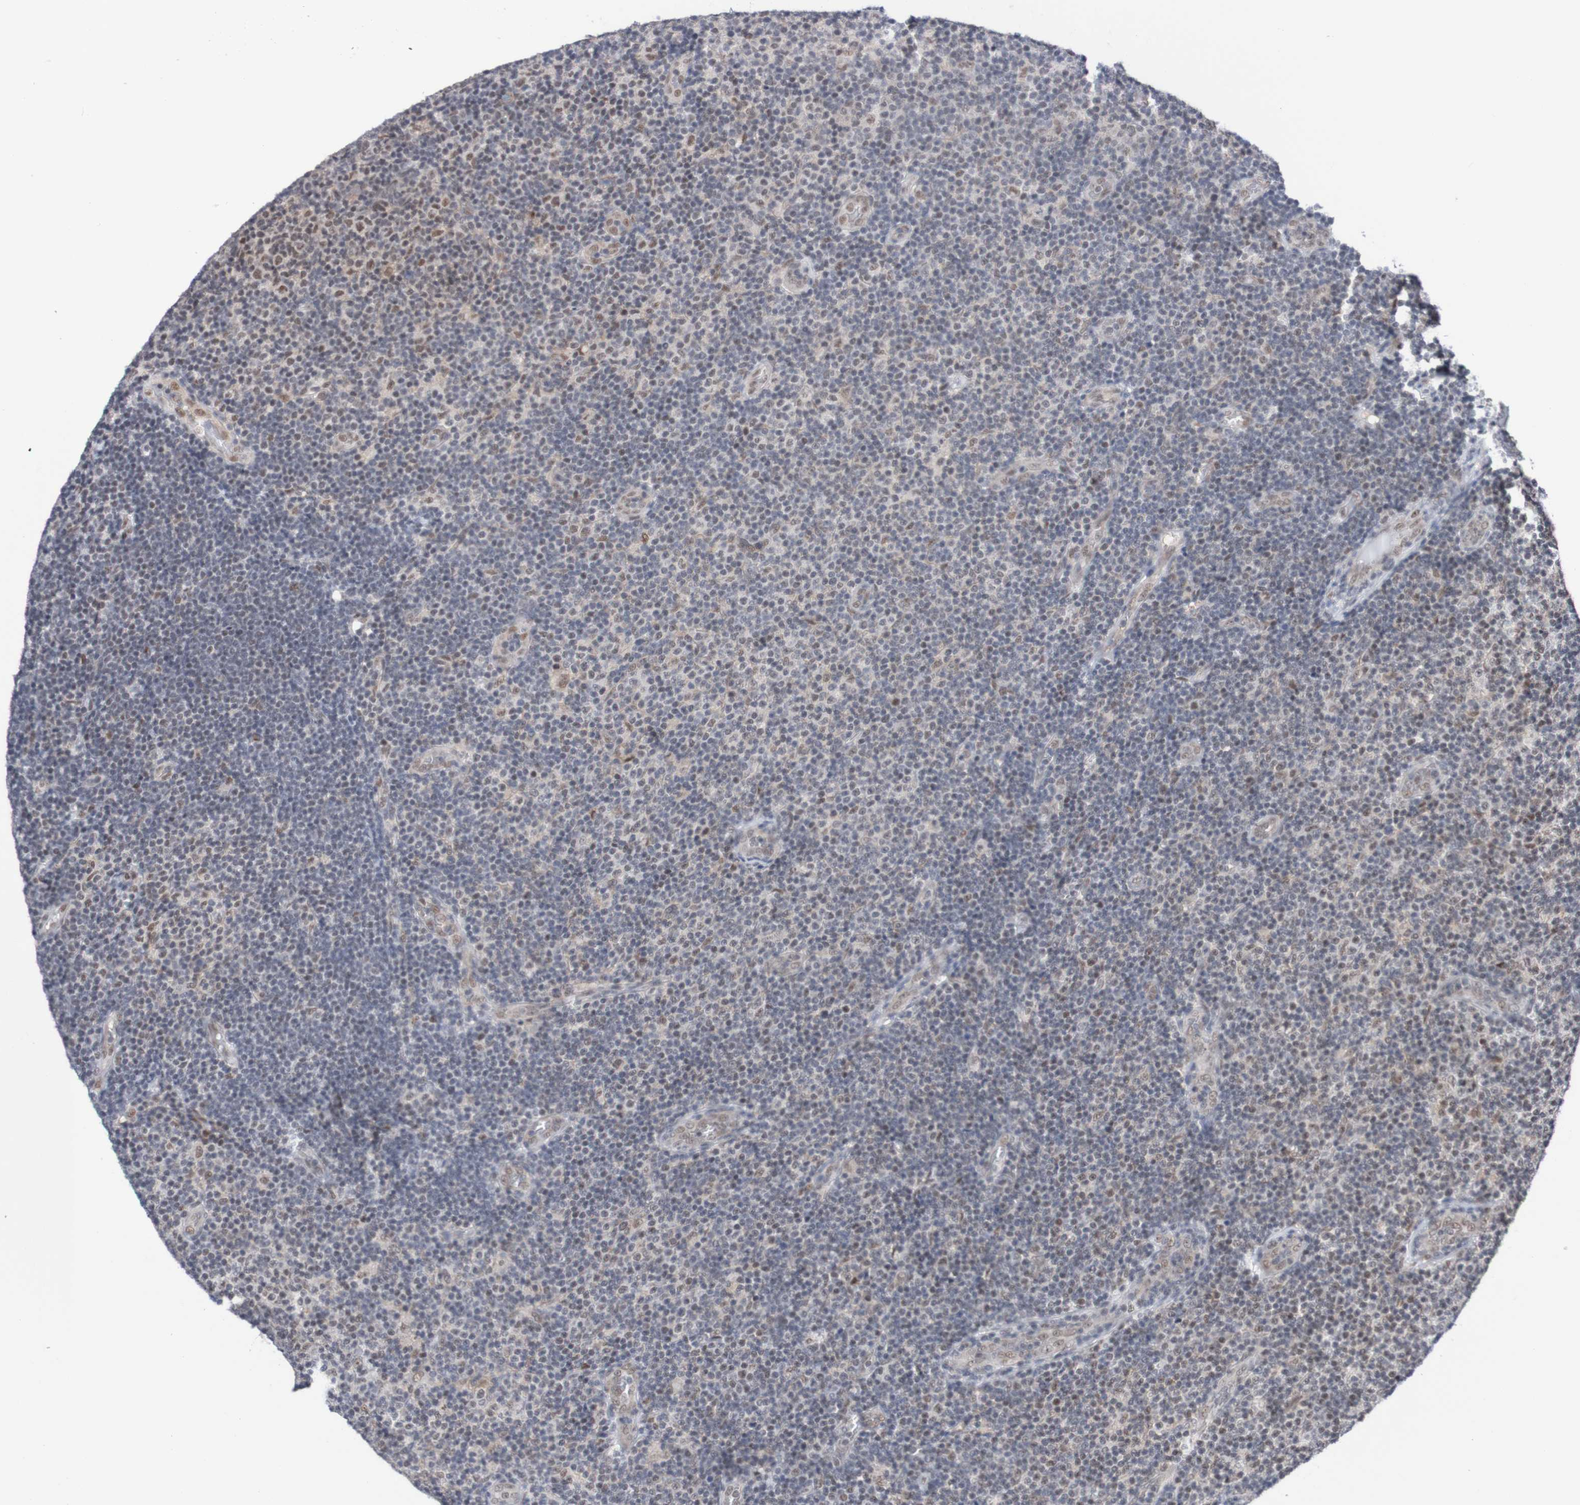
{"staining": {"intensity": "weak", "quantity": "25%-75%", "location": "nuclear"}, "tissue": "lymphoma", "cell_type": "Tumor cells", "image_type": "cancer", "snomed": [{"axis": "morphology", "description": "Malignant lymphoma, non-Hodgkin's type, Low grade"}, {"axis": "topography", "description": "Lymph node"}], "caption": "This micrograph exhibits IHC staining of human lymphoma, with low weak nuclear positivity in approximately 25%-75% of tumor cells.", "gene": "CDC5L", "patient": {"sex": "male", "age": 83}}